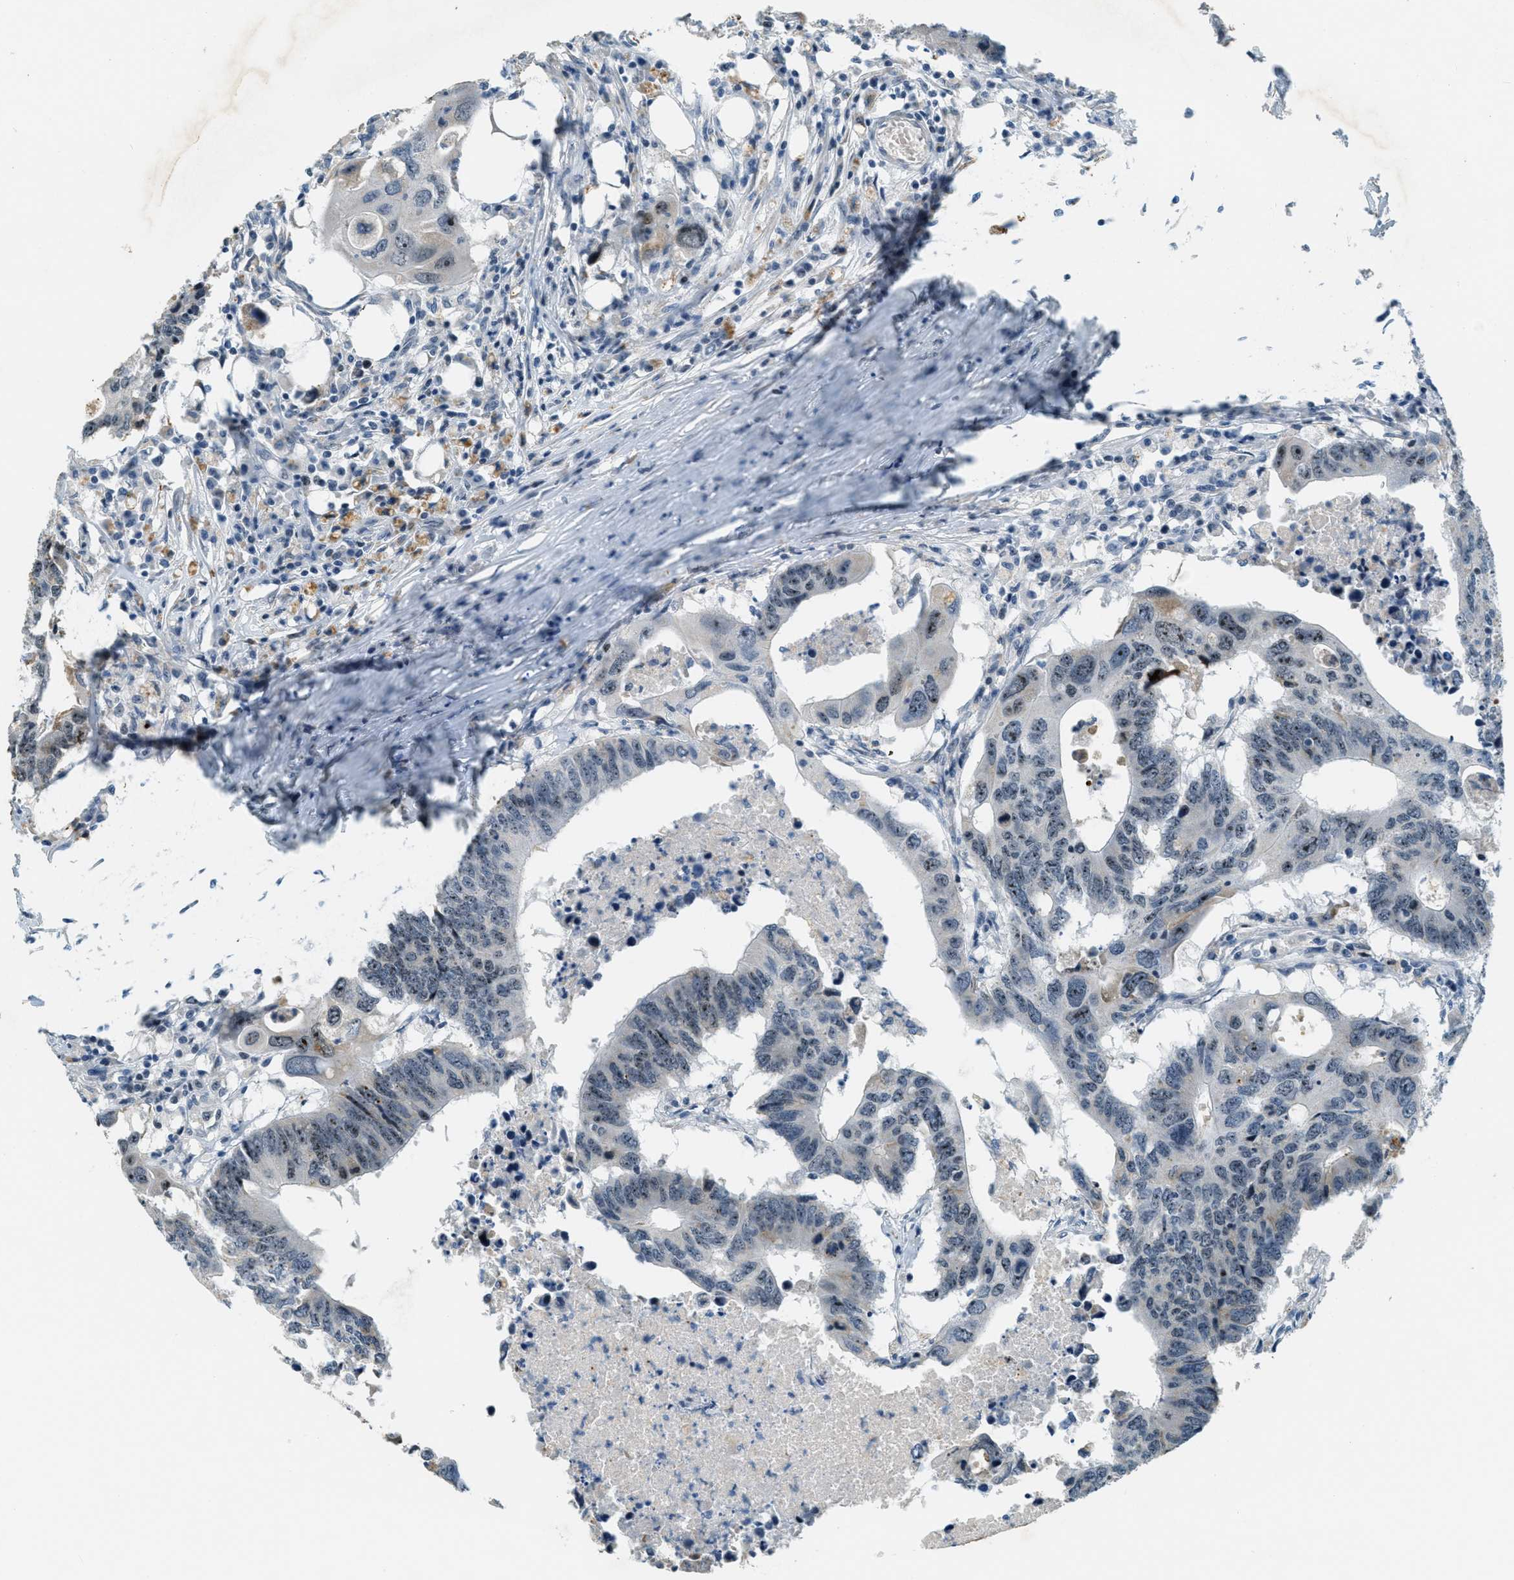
{"staining": {"intensity": "weak", "quantity": "25%-75%", "location": "nuclear"}, "tissue": "colorectal cancer", "cell_type": "Tumor cells", "image_type": "cancer", "snomed": [{"axis": "morphology", "description": "Adenocarcinoma, NOS"}, {"axis": "topography", "description": "Colon"}], "caption": "Colorectal cancer stained with DAB immunohistochemistry exhibits low levels of weak nuclear expression in about 25%-75% of tumor cells.", "gene": "DDX47", "patient": {"sex": "male", "age": 71}}